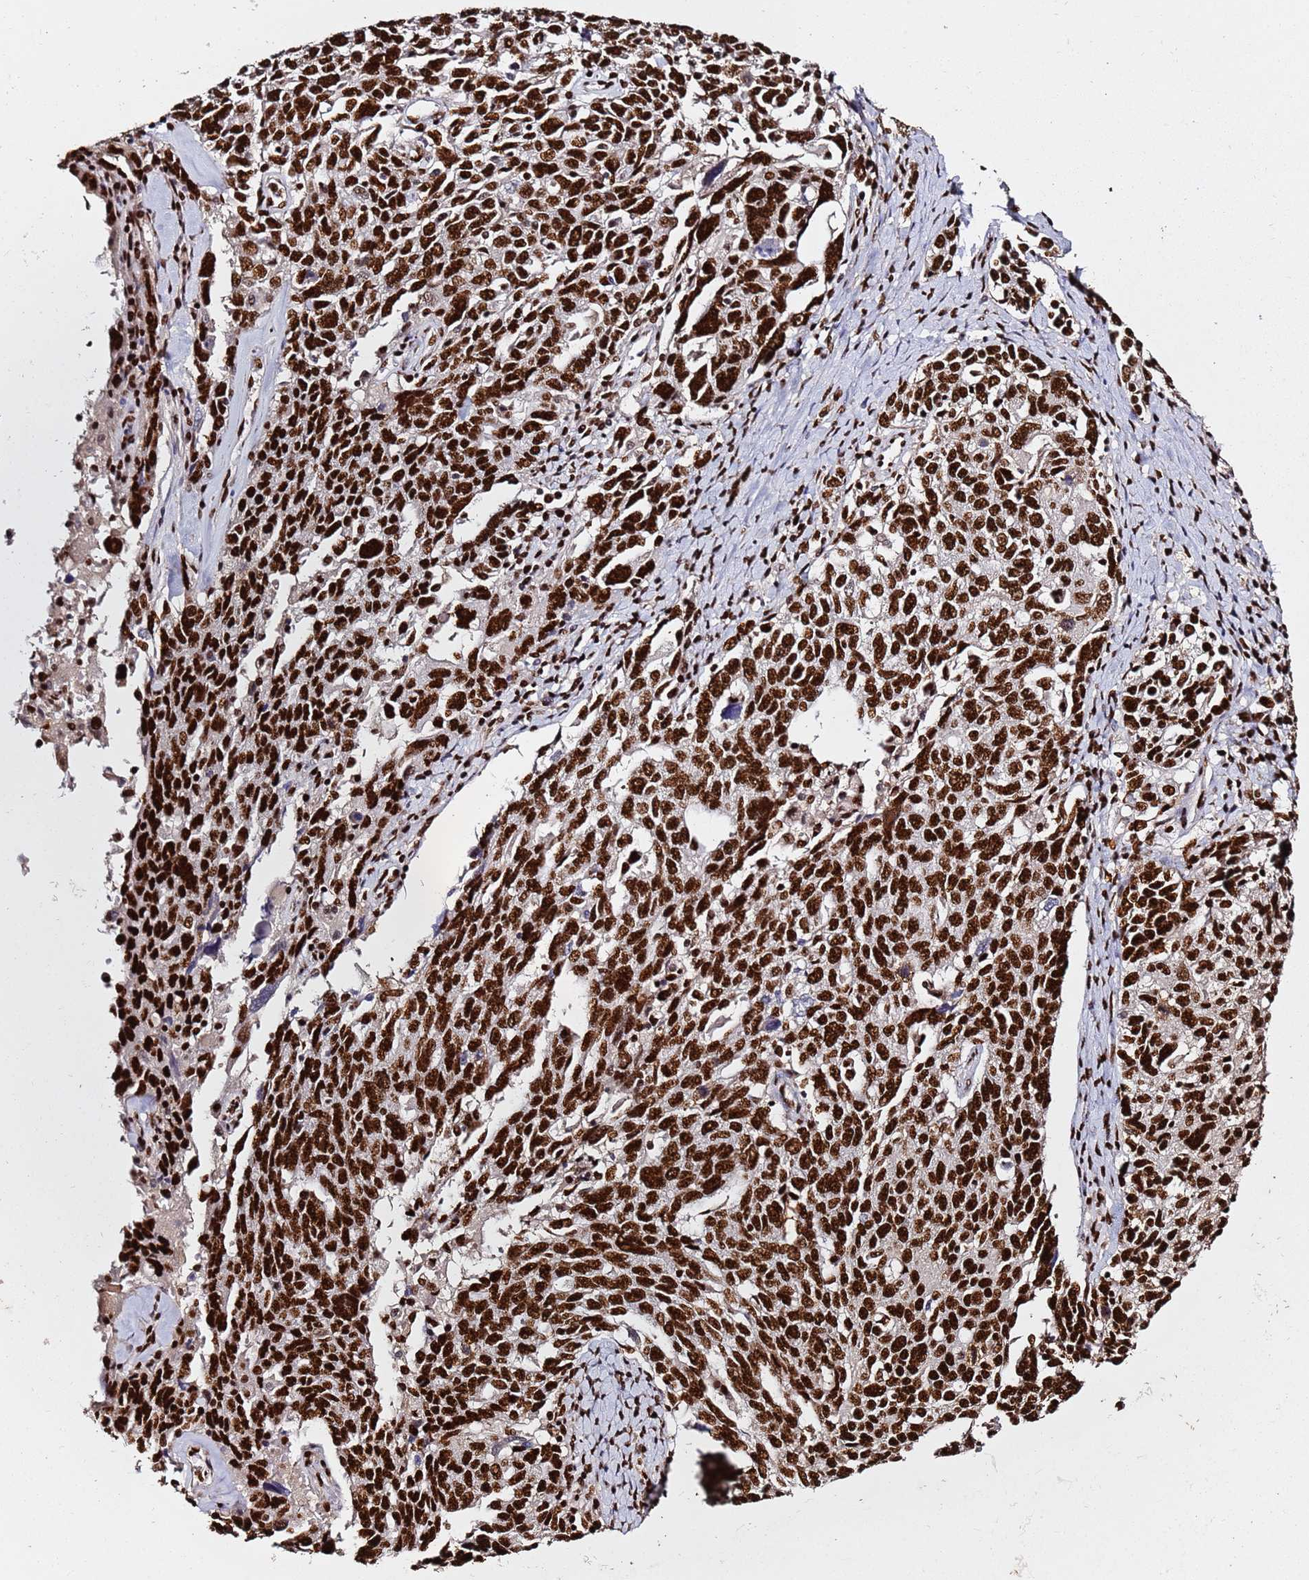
{"staining": {"intensity": "strong", "quantity": ">75%", "location": "nuclear"}, "tissue": "ovarian cancer", "cell_type": "Tumor cells", "image_type": "cancer", "snomed": [{"axis": "morphology", "description": "Carcinoma, endometroid"}, {"axis": "topography", "description": "Ovary"}], "caption": "Brown immunohistochemical staining in human ovarian cancer reveals strong nuclear positivity in about >75% of tumor cells. The staining was performed using DAB, with brown indicating positive protein expression. Nuclei are stained blue with hematoxylin.", "gene": "C6orf226", "patient": {"sex": "female", "age": 62}}